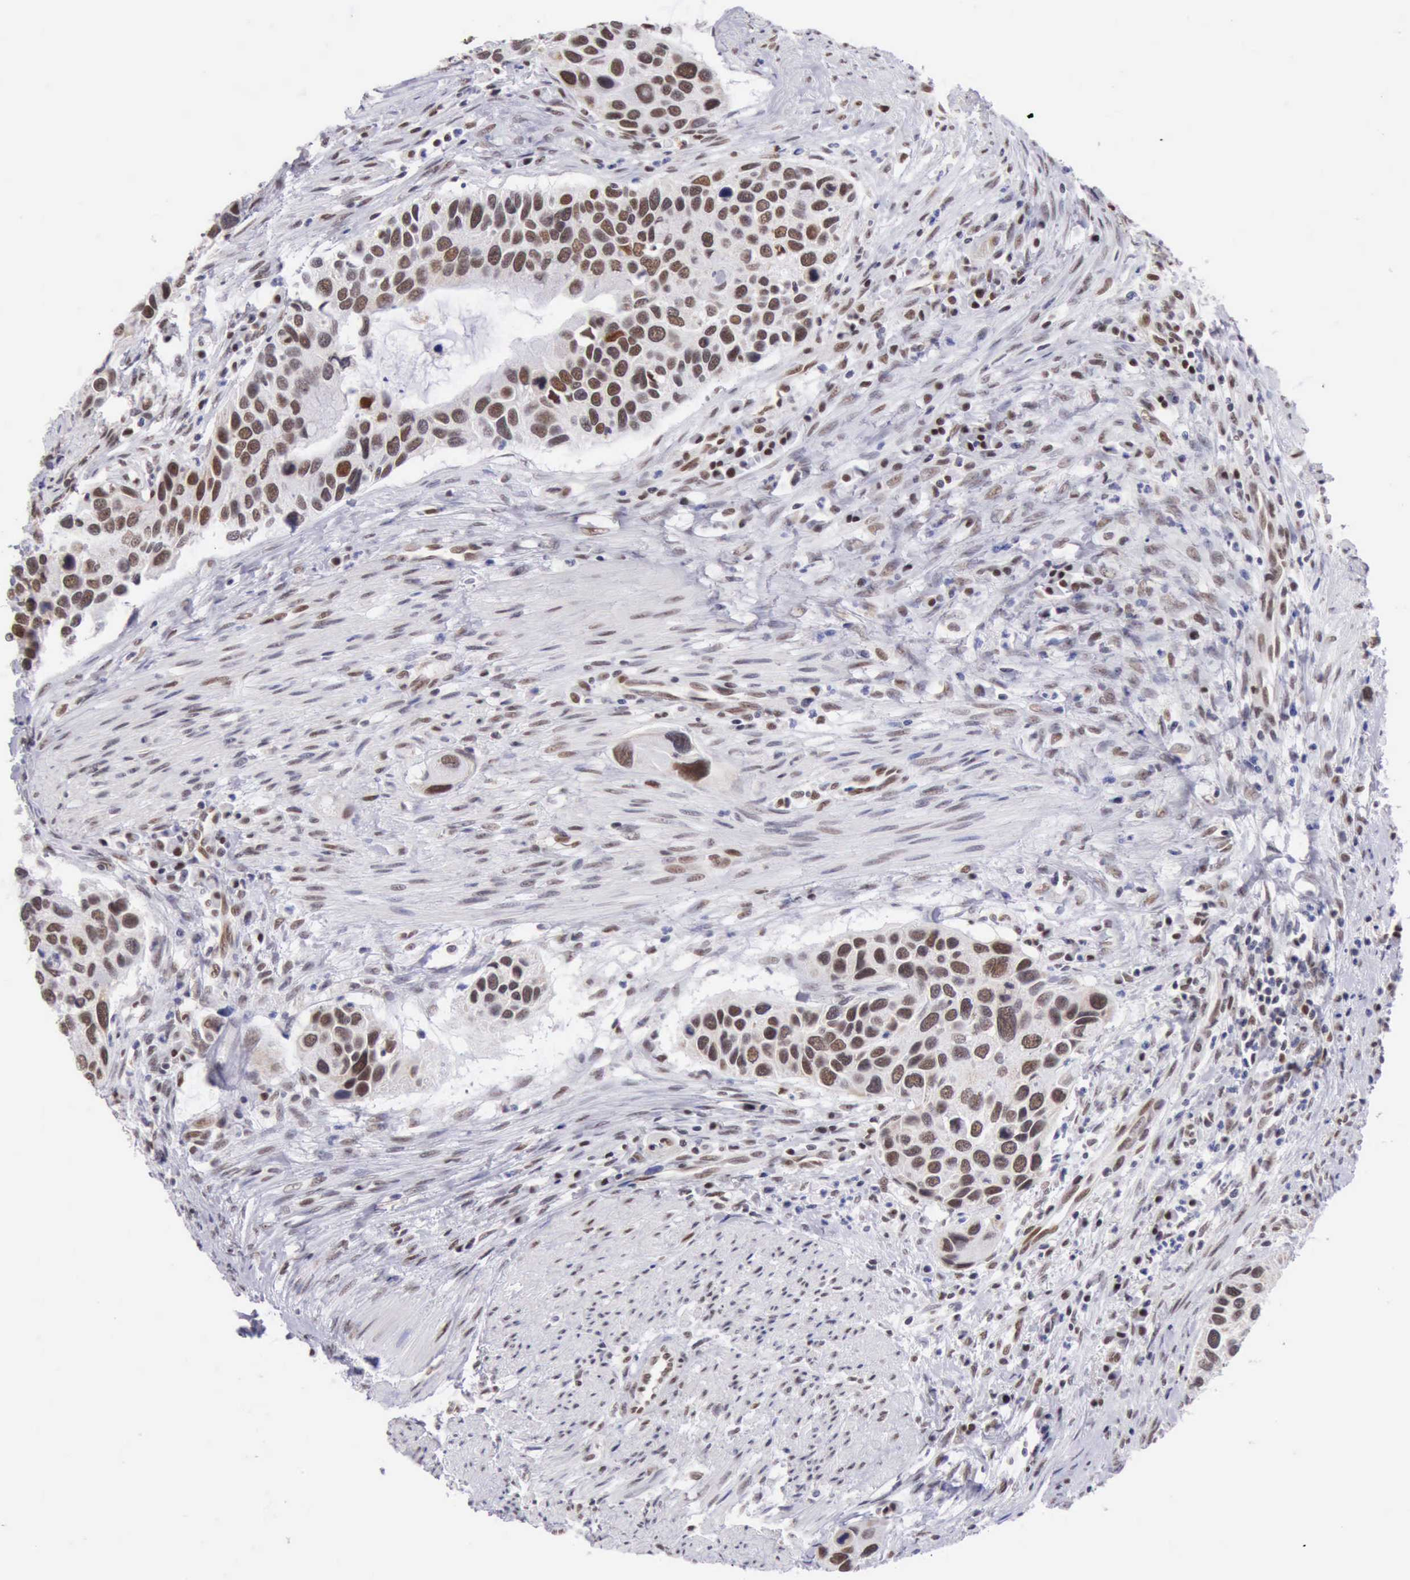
{"staining": {"intensity": "moderate", "quantity": ">75%", "location": "nuclear"}, "tissue": "urothelial cancer", "cell_type": "Tumor cells", "image_type": "cancer", "snomed": [{"axis": "morphology", "description": "Urothelial carcinoma, High grade"}, {"axis": "topography", "description": "Urinary bladder"}], "caption": "A brown stain highlights moderate nuclear expression of a protein in human urothelial carcinoma (high-grade) tumor cells.", "gene": "ERCC4", "patient": {"sex": "male", "age": 66}}